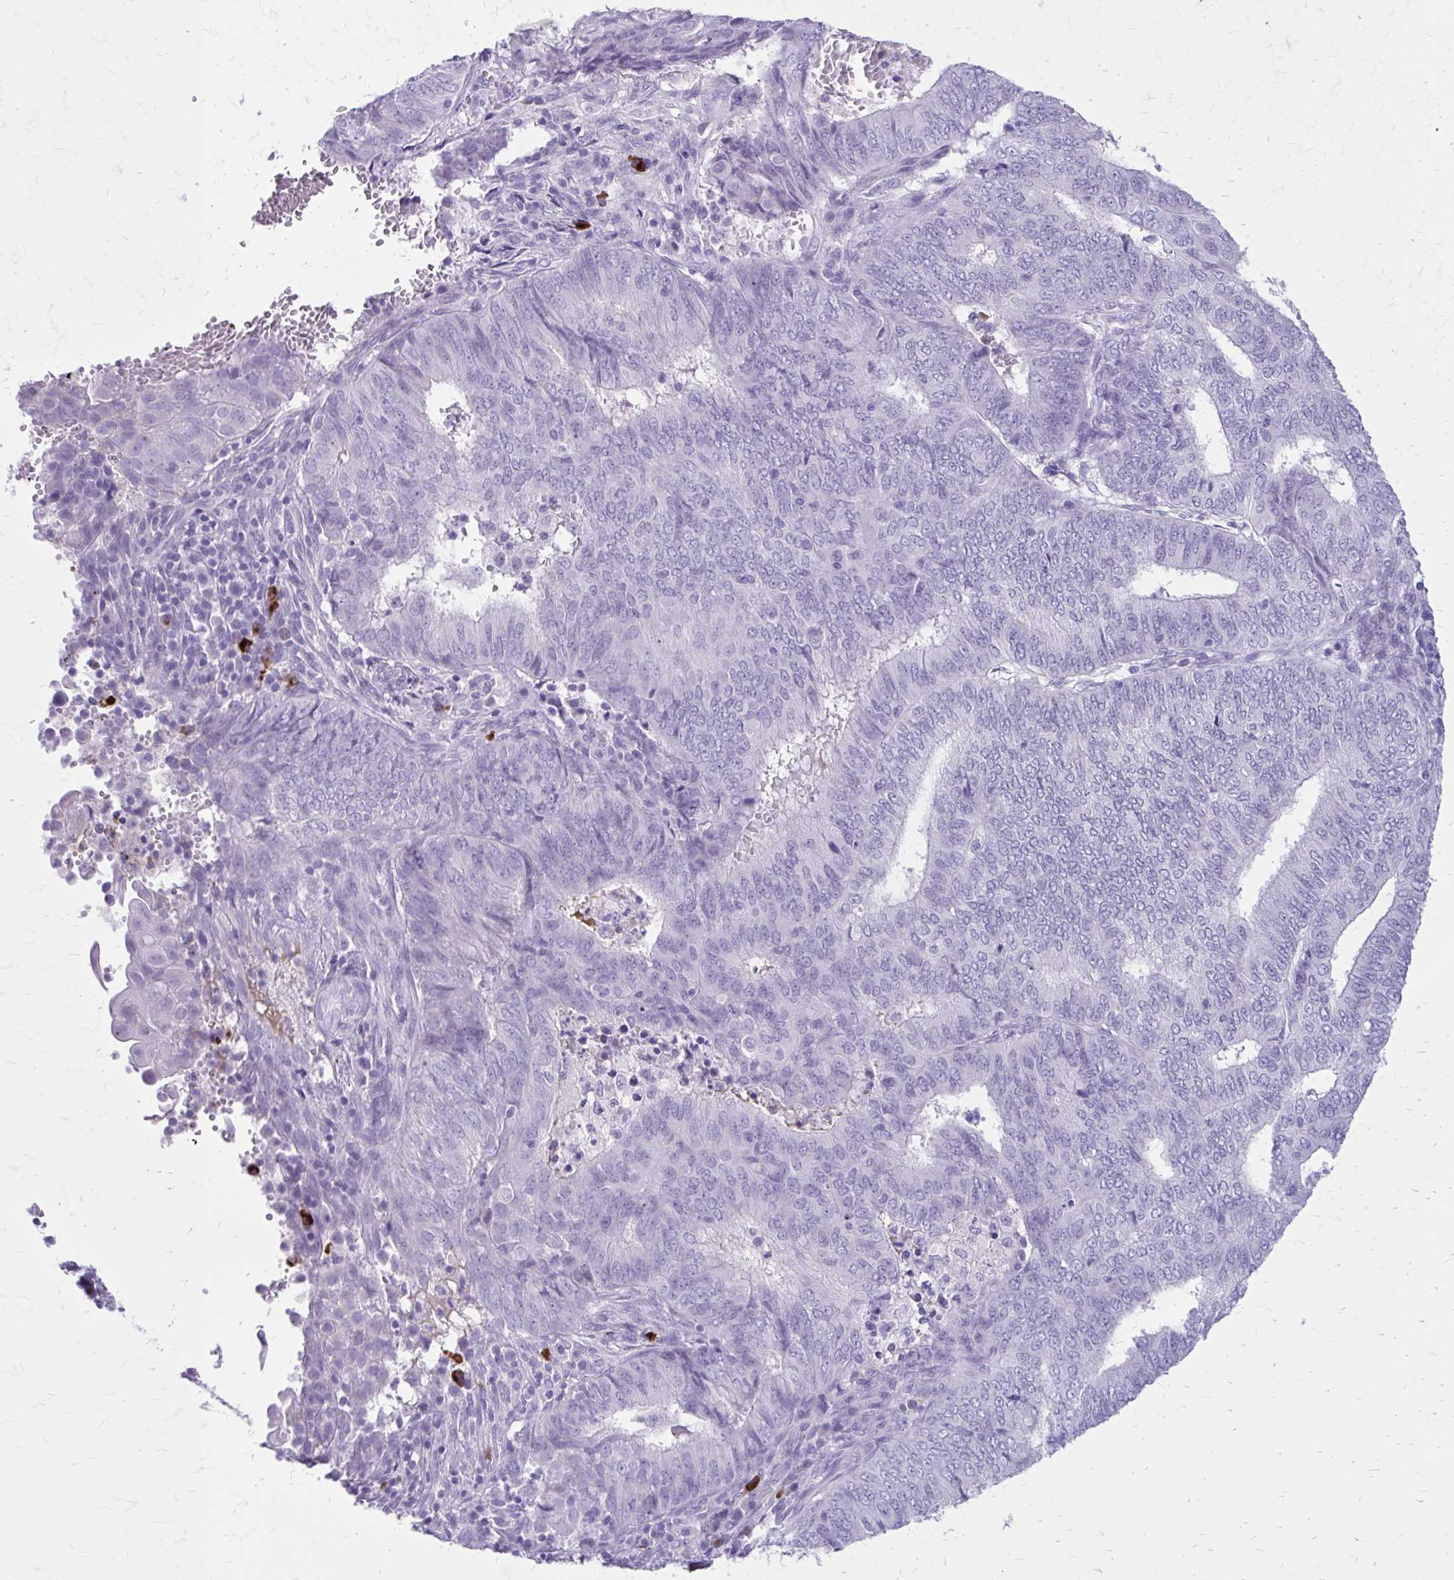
{"staining": {"intensity": "negative", "quantity": "none", "location": "none"}, "tissue": "endometrial cancer", "cell_type": "Tumor cells", "image_type": "cancer", "snomed": [{"axis": "morphology", "description": "Adenocarcinoma, NOS"}, {"axis": "topography", "description": "Endometrium"}], "caption": "This is an immunohistochemistry (IHC) histopathology image of adenocarcinoma (endometrial). There is no positivity in tumor cells.", "gene": "SATL1", "patient": {"sex": "female", "age": 62}}